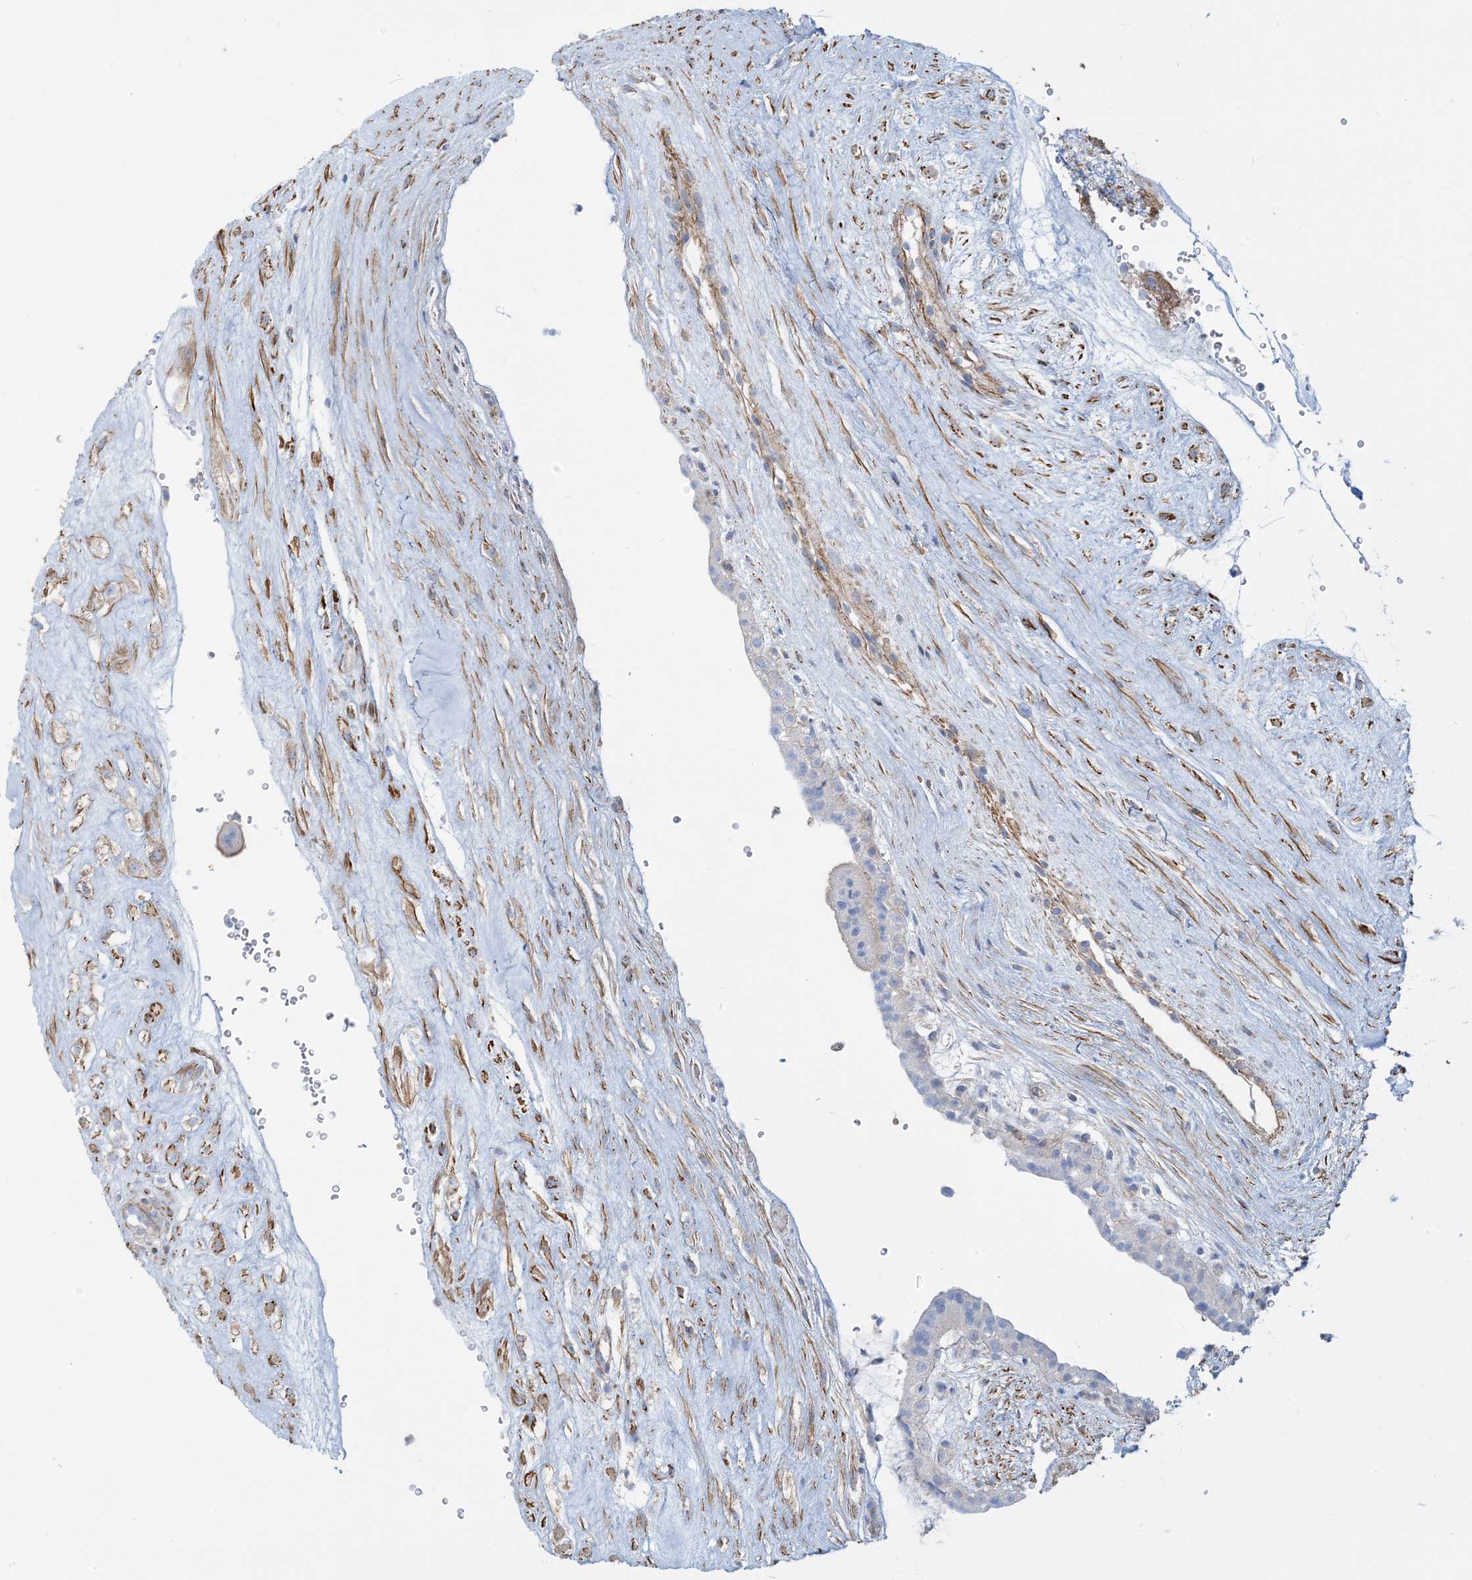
{"staining": {"intensity": "negative", "quantity": "none", "location": "none"}, "tissue": "placenta", "cell_type": "Decidual cells", "image_type": "normal", "snomed": [{"axis": "morphology", "description": "Normal tissue, NOS"}, {"axis": "topography", "description": "Placenta"}], "caption": "This is an IHC image of normal human placenta. There is no positivity in decidual cells.", "gene": "GTF3C2", "patient": {"sex": "female", "age": 18}}